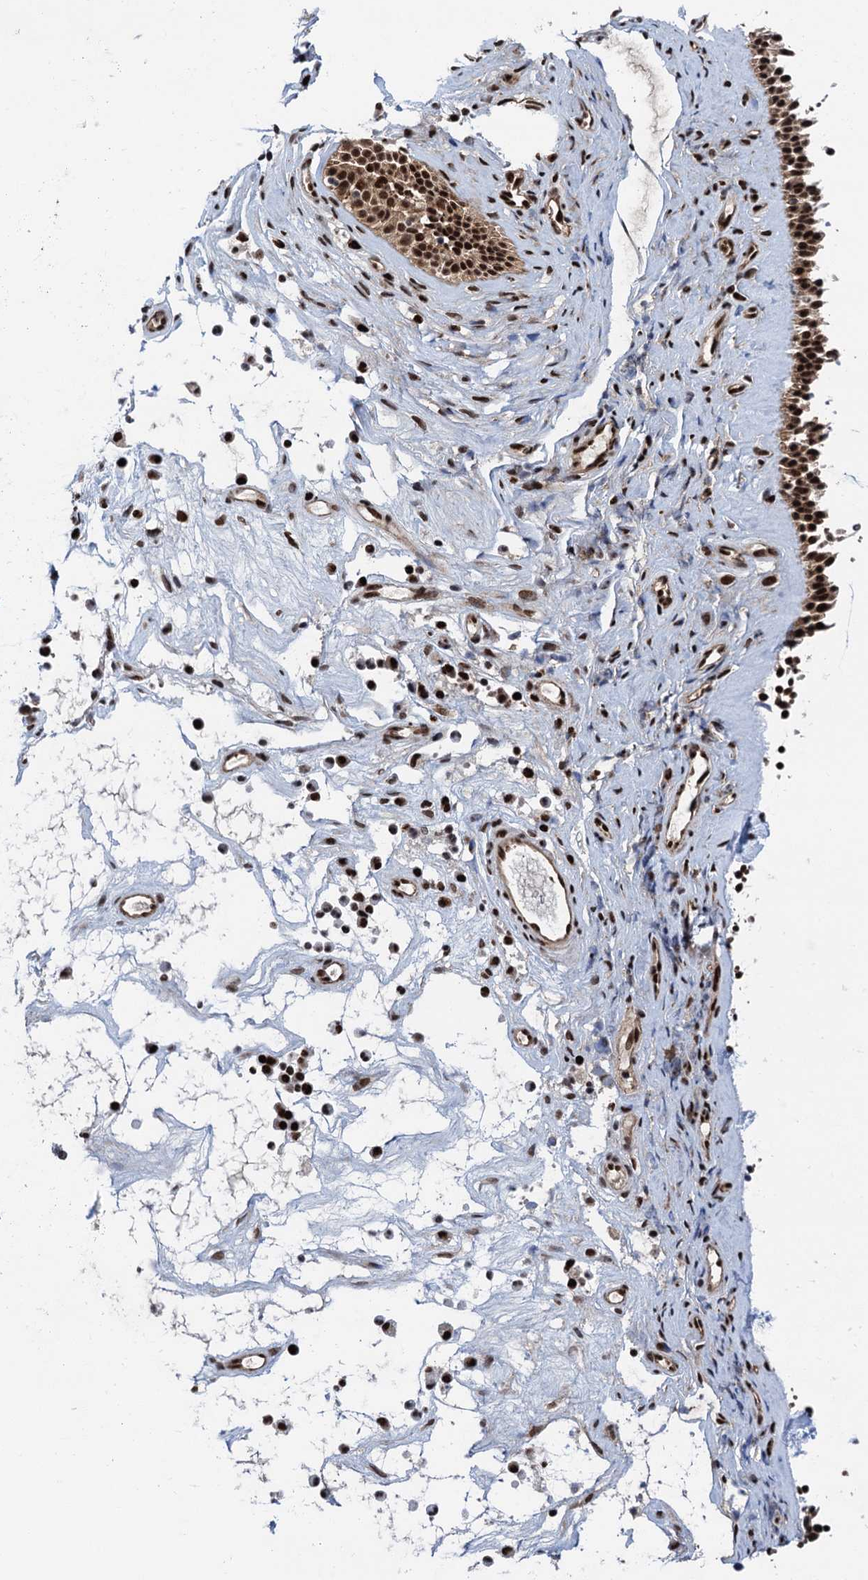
{"staining": {"intensity": "strong", "quantity": ">75%", "location": "nuclear"}, "tissue": "nasopharynx", "cell_type": "Respiratory epithelial cells", "image_type": "normal", "snomed": [{"axis": "morphology", "description": "Normal tissue, NOS"}, {"axis": "morphology", "description": "Inflammation, NOS"}, {"axis": "morphology", "description": "Malignant melanoma, Metastatic site"}, {"axis": "topography", "description": "Nasopharynx"}], "caption": "IHC (DAB) staining of benign nasopharynx reveals strong nuclear protein positivity in approximately >75% of respiratory epithelial cells. (Stains: DAB (3,3'-diaminobenzidine) in brown, nuclei in blue, Microscopy: brightfield microscopy at high magnification).", "gene": "PPP4R1", "patient": {"sex": "male", "age": 70}}